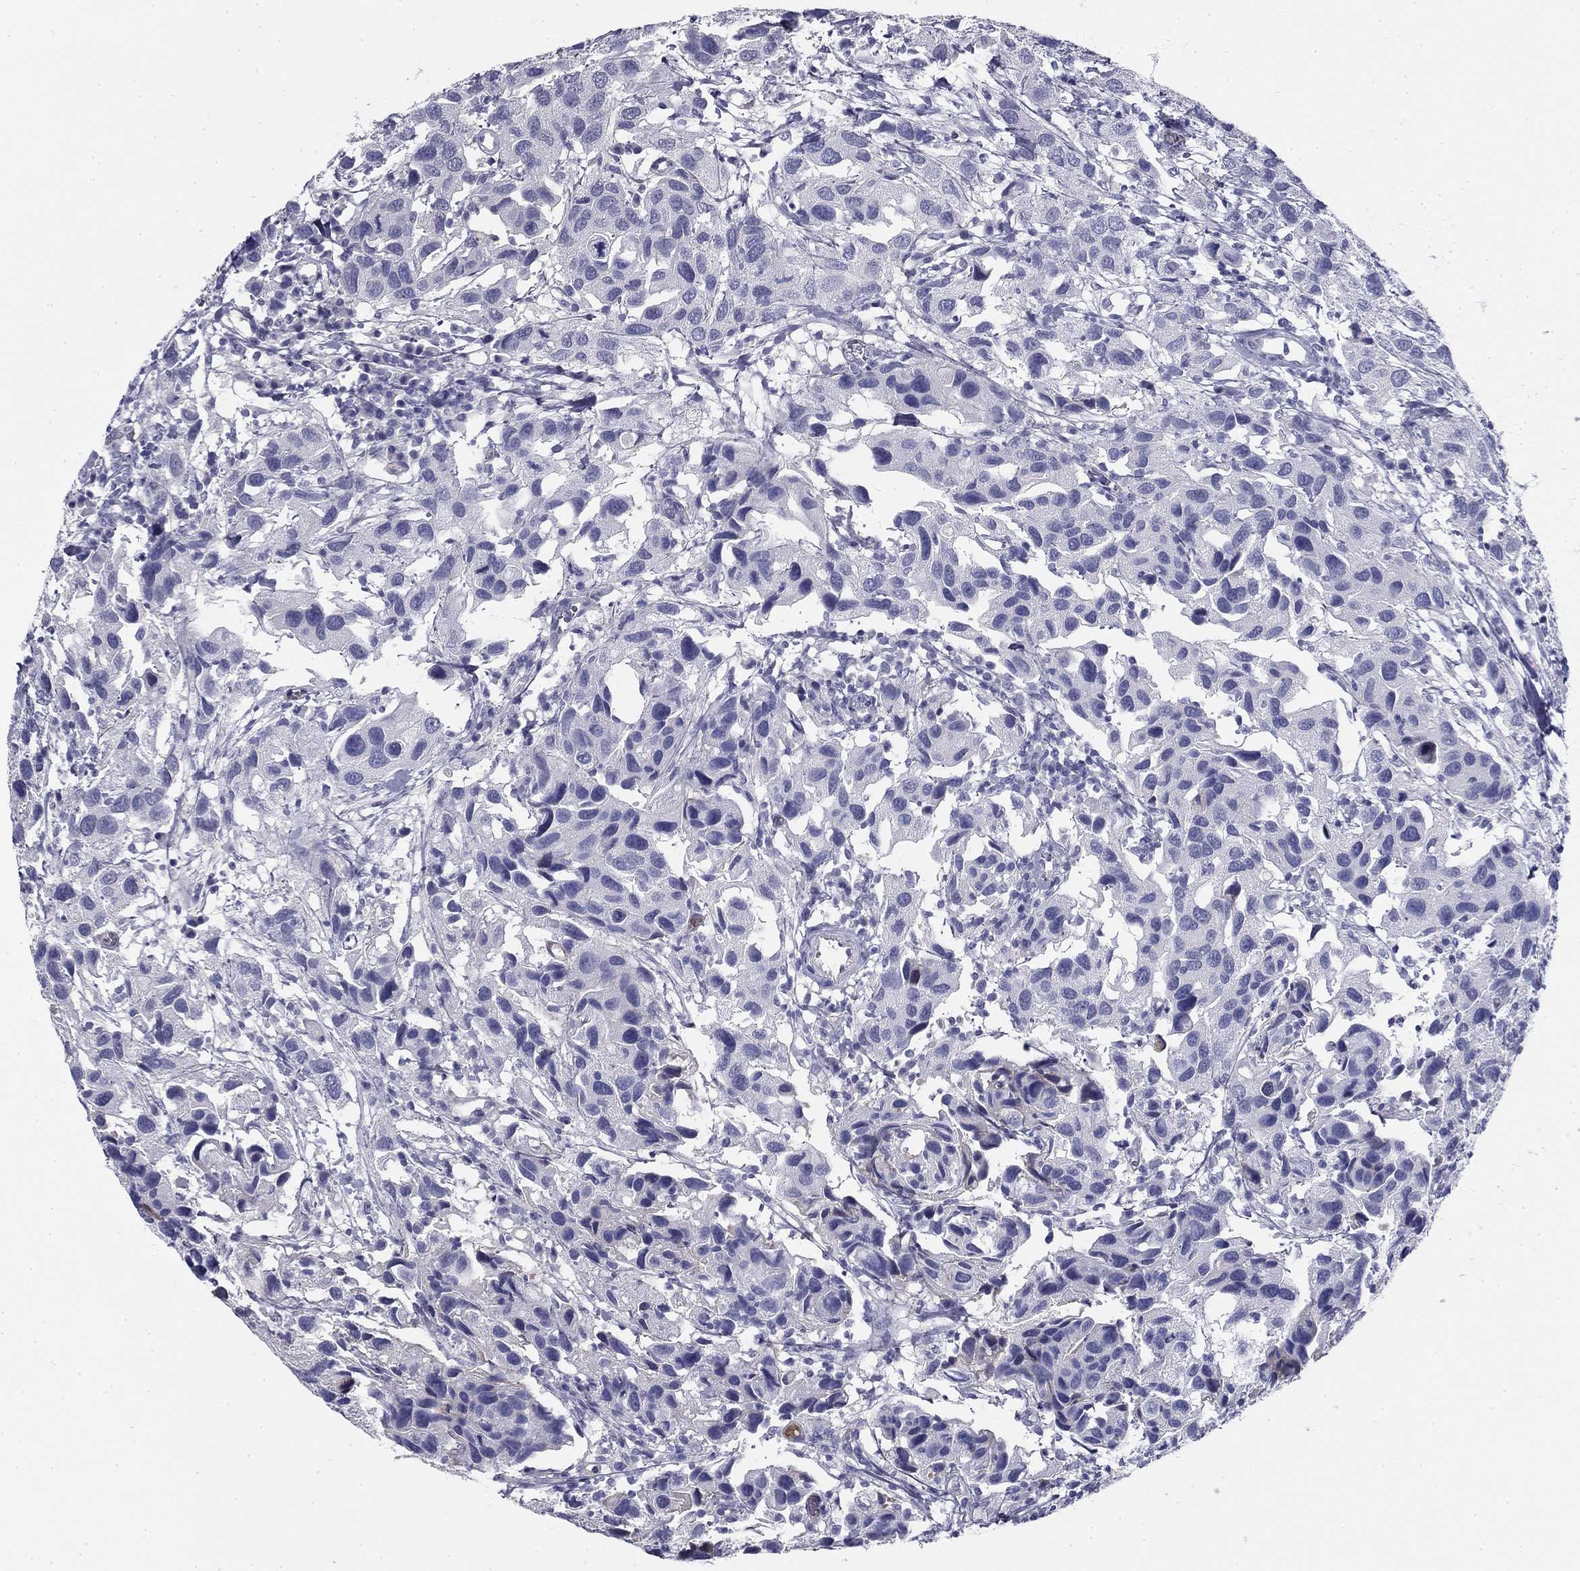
{"staining": {"intensity": "negative", "quantity": "none", "location": "none"}, "tissue": "urothelial cancer", "cell_type": "Tumor cells", "image_type": "cancer", "snomed": [{"axis": "morphology", "description": "Urothelial carcinoma, High grade"}, {"axis": "topography", "description": "Urinary bladder"}], "caption": "Tumor cells show no significant protein expression in urothelial carcinoma (high-grade).", "gene": "CPLX4", "patient": {"sex": "male", "age": 79}}